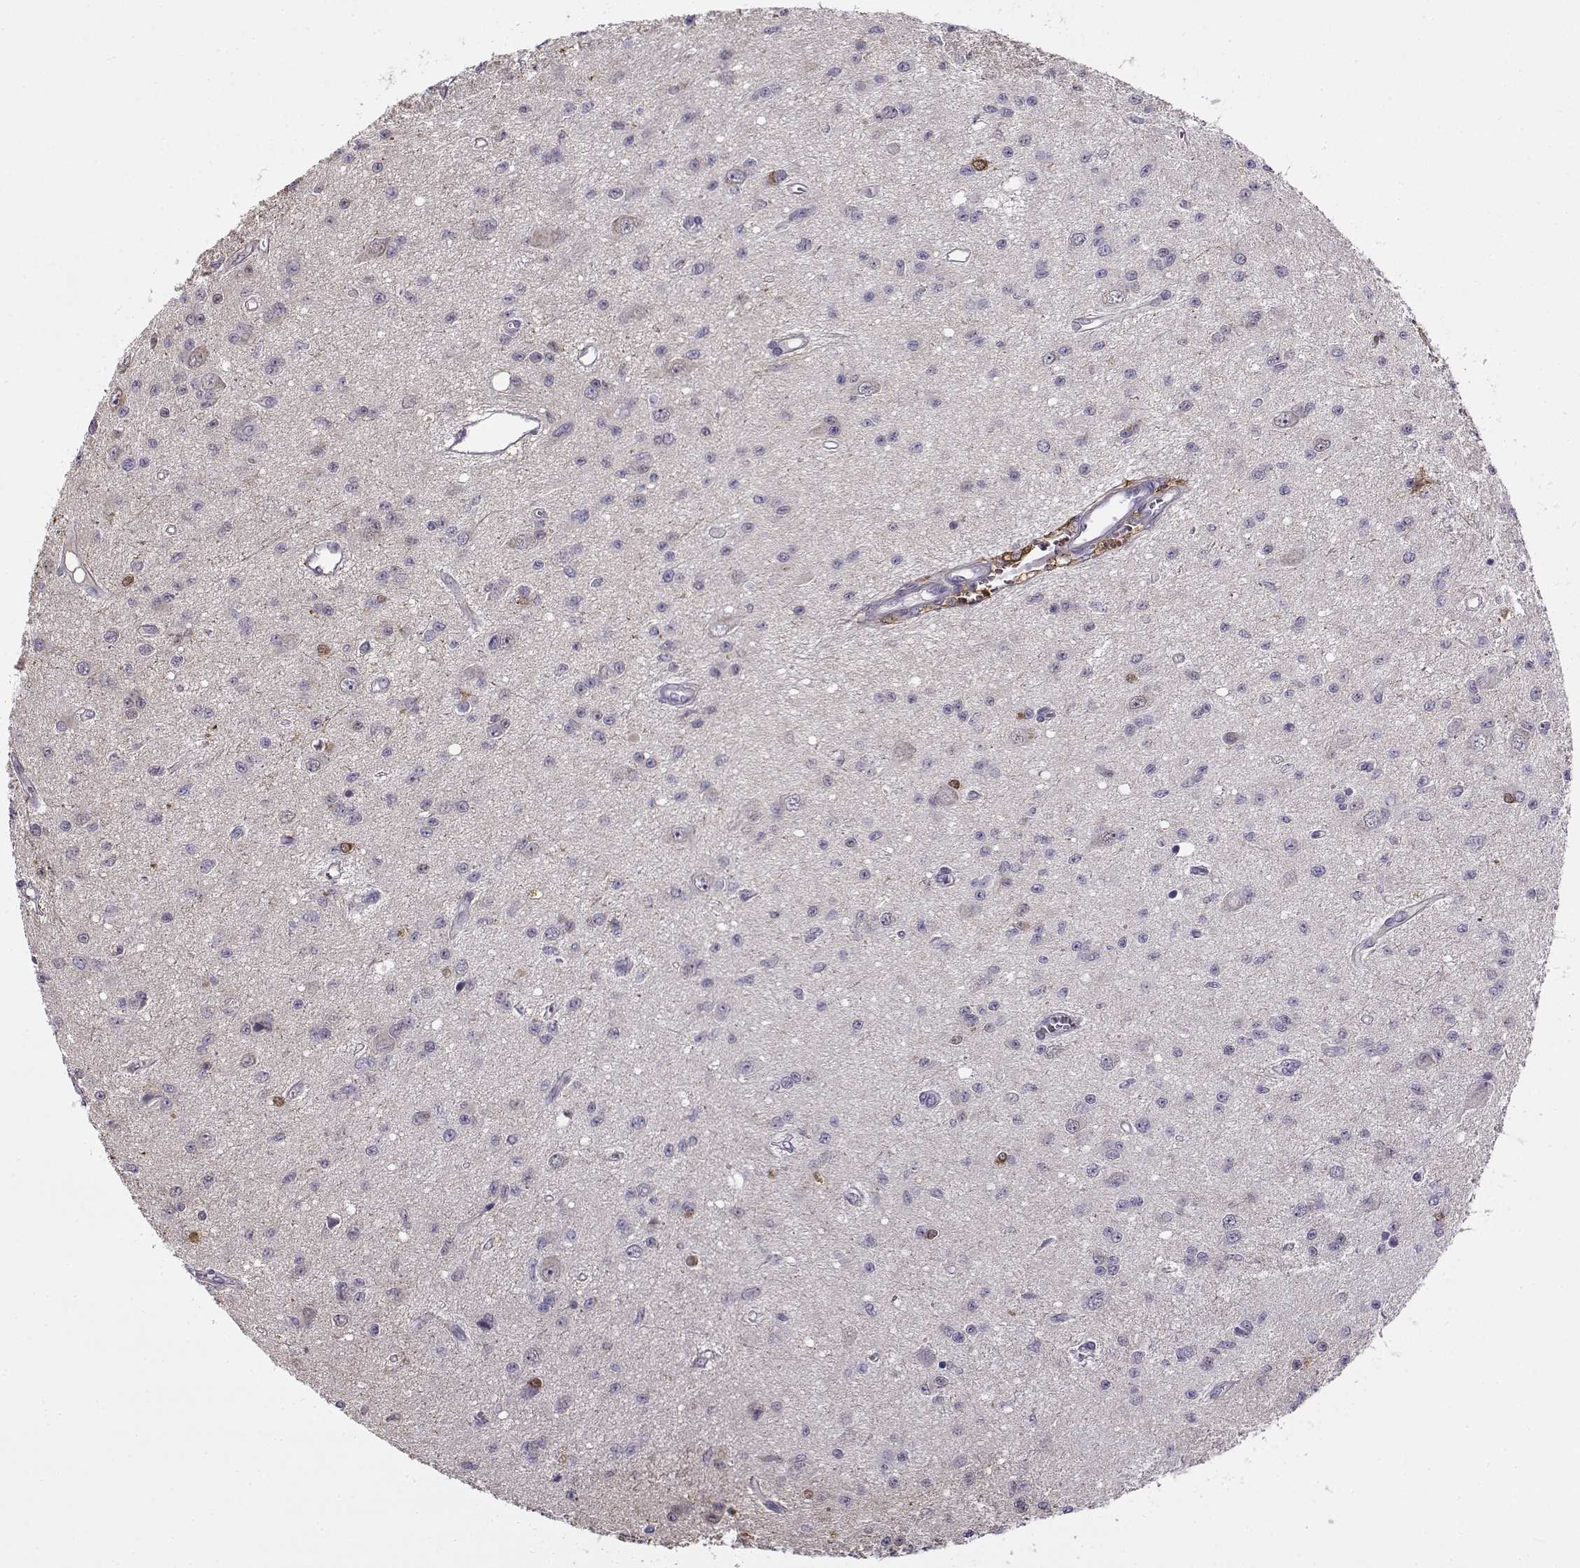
{"staining": {"intensity": "negative", "quantity": "none", "location": "none"}, "tissue": "glioma", "cell_type": "Tumor cells", "image_type": "cancer", "snomed": [{"axis": "morphology", "description": "Glioma, malignant, Low grade"}, {"axis": "topography", "description": "Brain"}], "caption": "IHC image of neoplastic tissue: glioma stained with DAB demonstrates no significant protein staining in tumor cells.", "gene": "UCP3", "patient": {"sex": "female", "age": 45}}